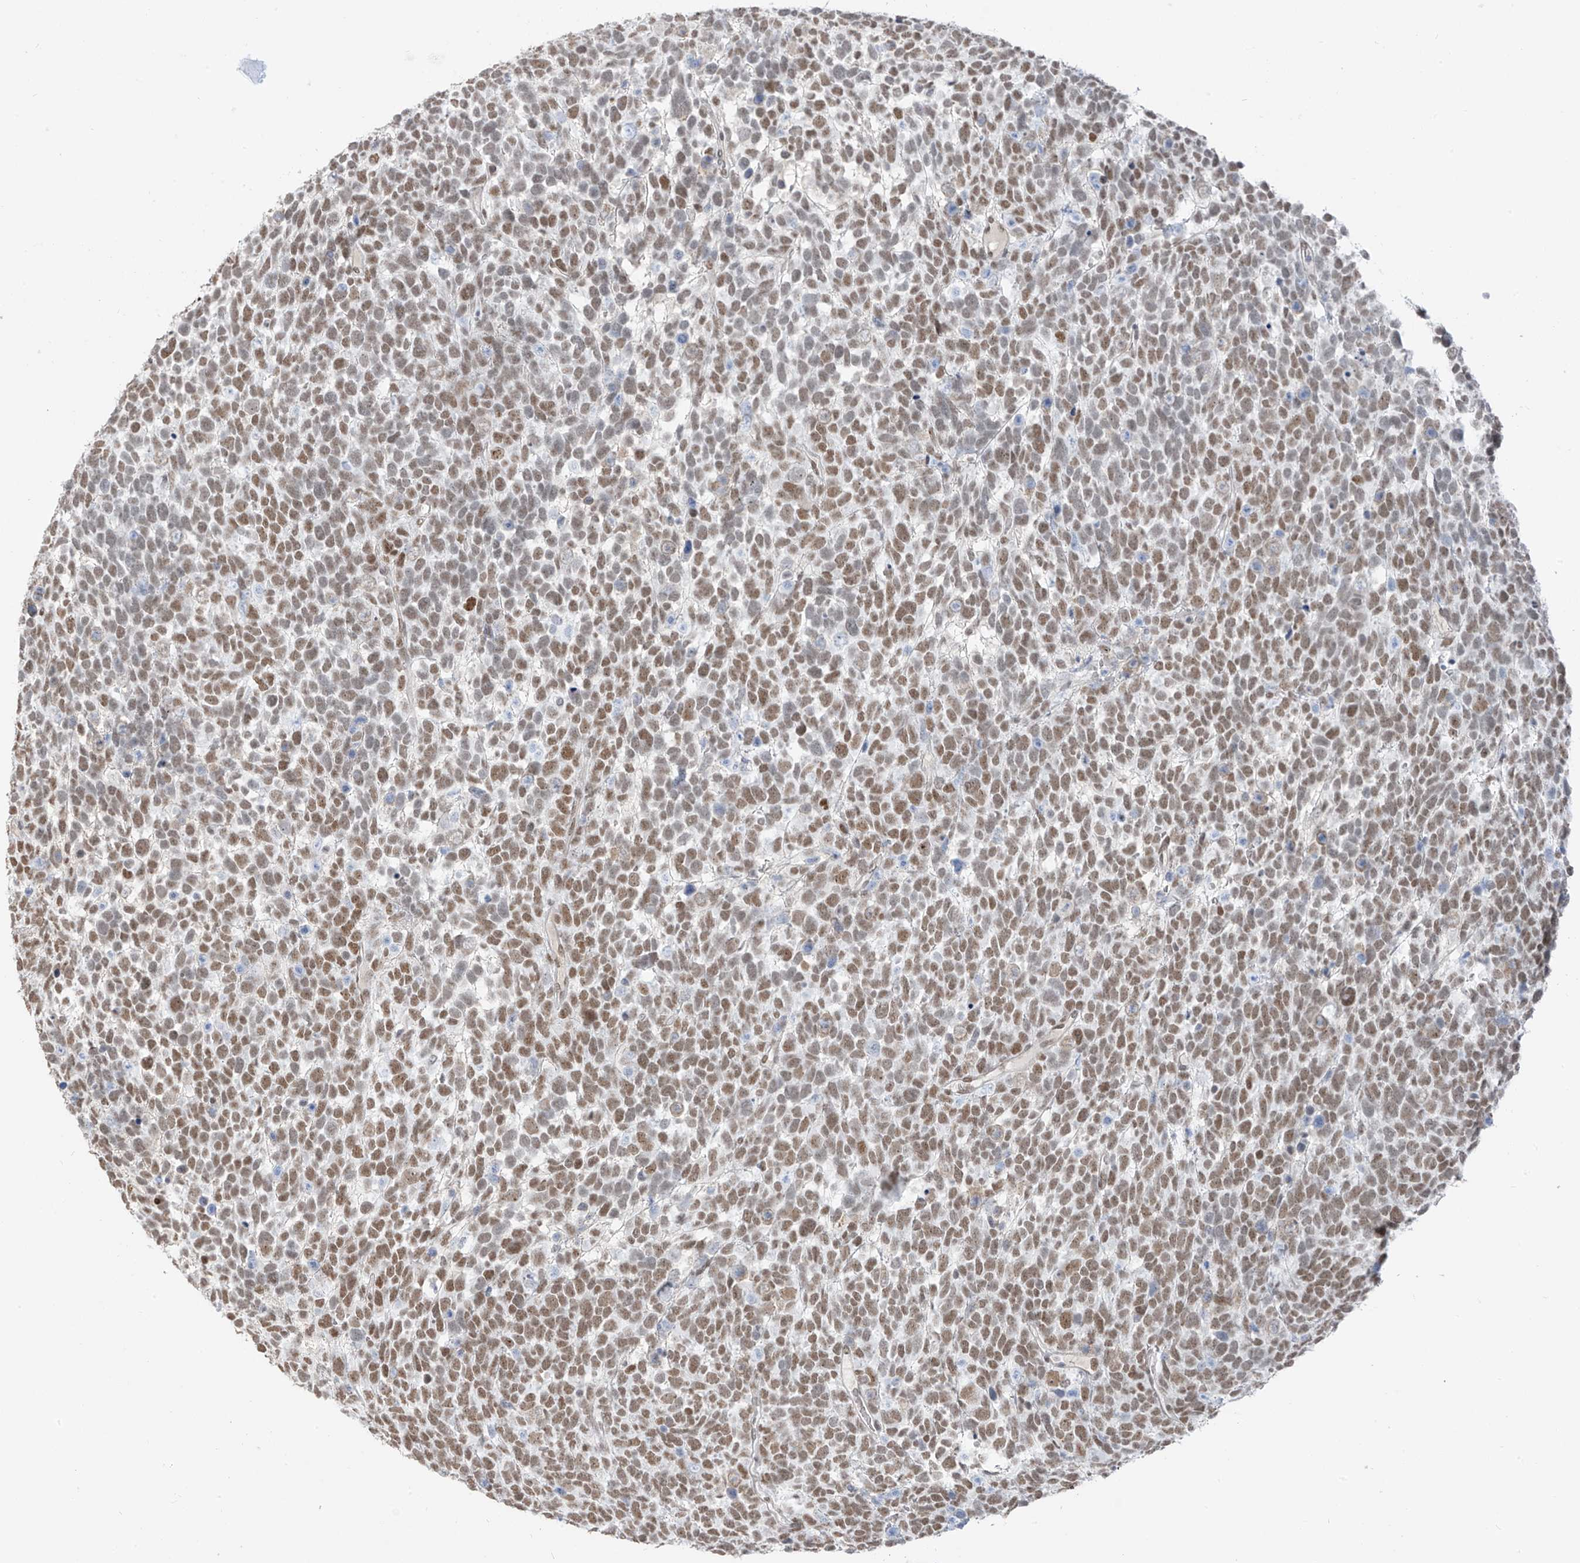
{"staining": {"intensity": "moderate", "quantity": ">75%", "location": "nuclear"}, "tissue": "urothelial cancer", "cell_type": "Tumor cells", "image_type": "cancer", "snomed": [{"axis": "morphology", "description": "Urothelial carcinoma, High grade"}, {"axis": "topography", "description": "Urinary bladder"}], "caption": "Brown immunohistochemical staining in human urothelial cancer reveals moderate nuclear positivity in about >75% of tumor cells.", "gene": "MCM9", "patient": {"sex": "female", "age": 82}}